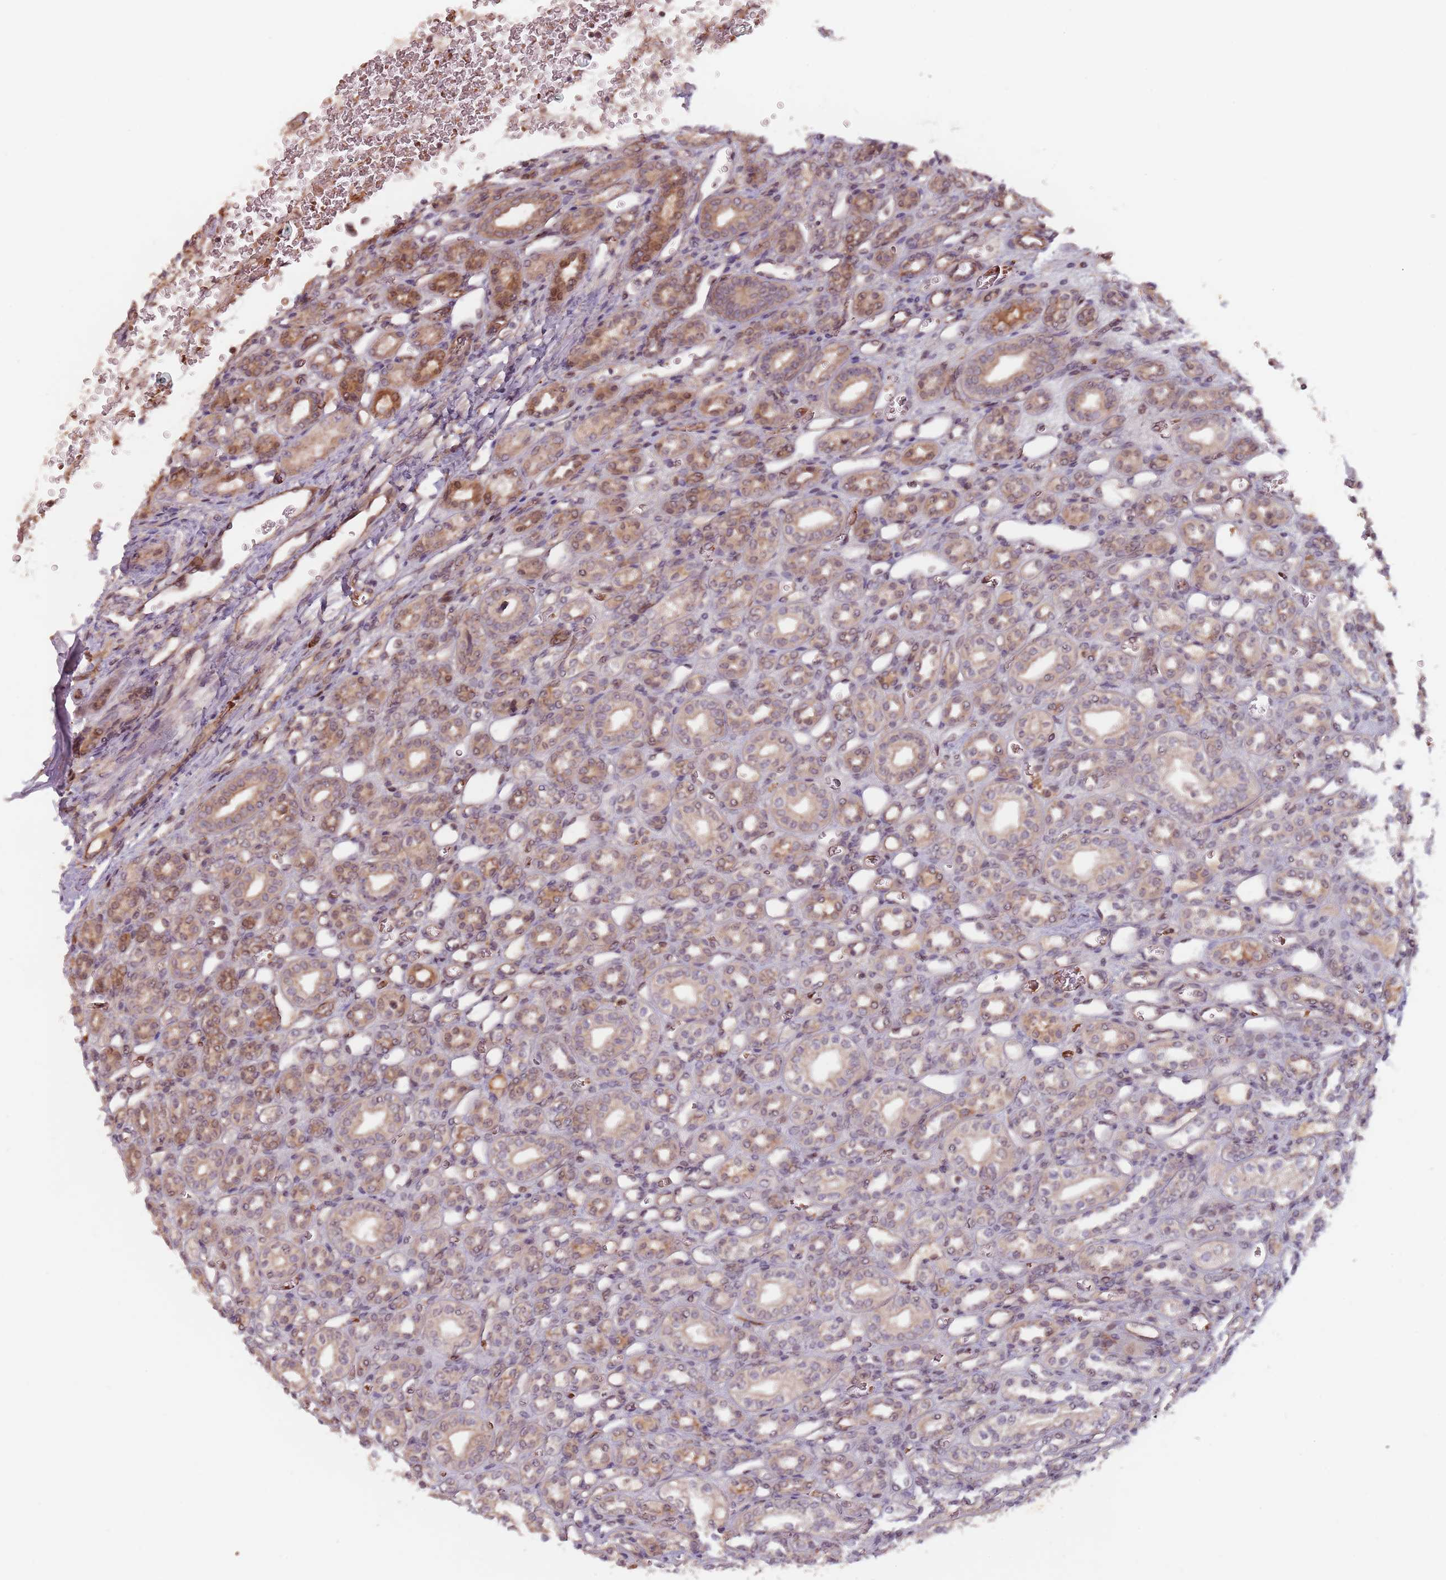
{"staining": {"intensity": "moderate", "quantity": ">75%", "location": "cytoplasmic/membranous"}, "tissue": "kidney", "cell_type": "Cells in glomeruli", "image_type": "normal", "snomed": [{"axis": "morphology", "description": "Normal tissue, NOS"}, {"axis": "morphology", "description": "Neoplasm, malignant, NOS"}, {"axis": "topography", "description": "Kidney"}], "caption": "Moderate cytoplasmic/membranous protein expression is seen in approximately >75% of cells in glomeruli in kidney. Using DAB (3,3'-diaminobenzidine) (brown) and hematoxylin (blue) stains, captured at high magnification using brightfield microscopy.", "gene": "GPR180", "patient": {"sex": "female", "age": 1}}